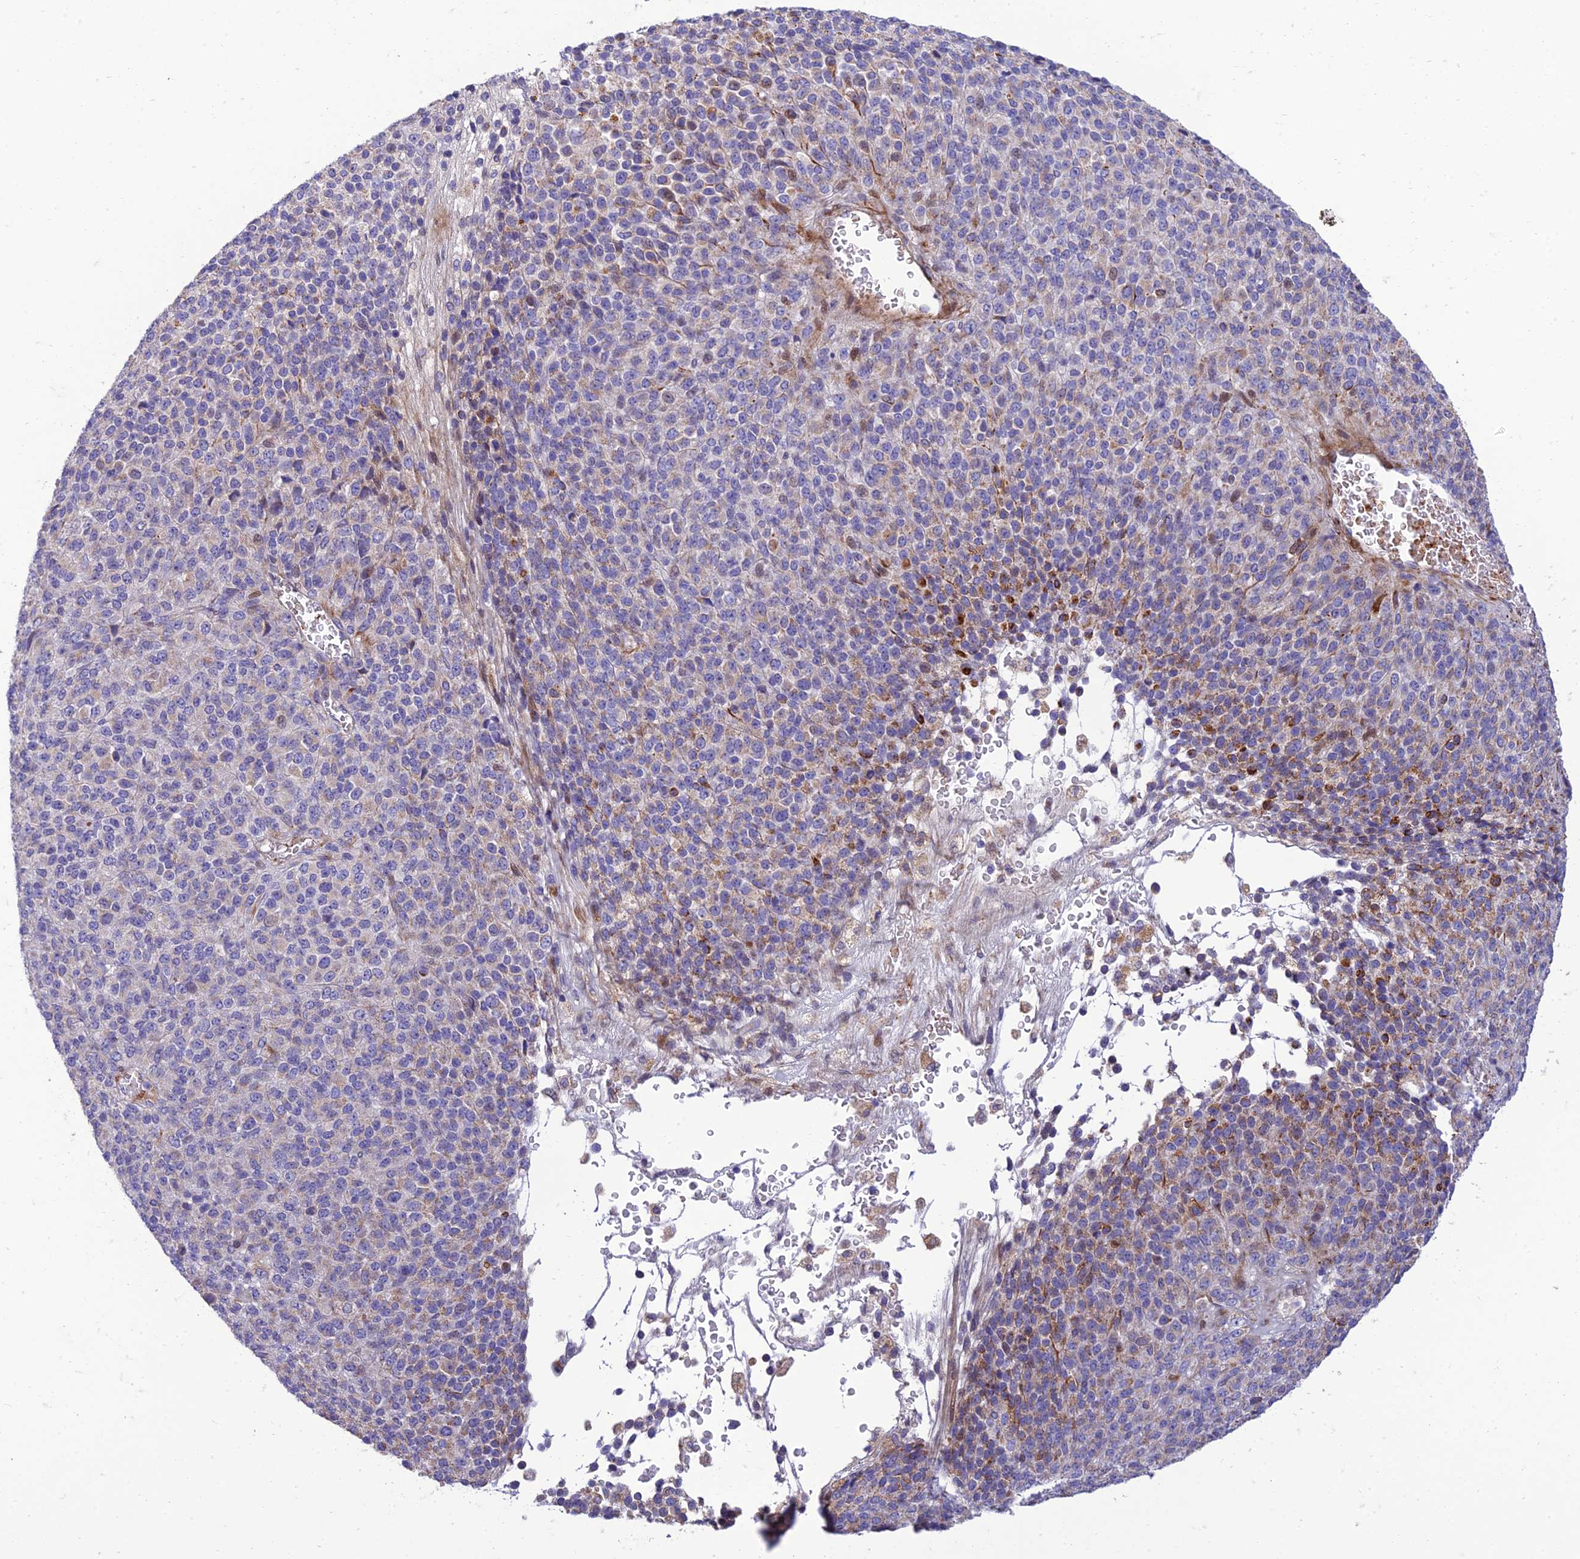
{"staining": {"intensity": "negative", "quantity": "none", "location": "none"}, "tissue": "melanoma", "cell_type": "Tumor cells", "image_type": "cancer", "snomed": [{"axis": "morphology", "description": "Malignant melanoma, Metastatic site"}, {"axis": "topography", "description": "Brain"}], "caption": "This is a micrograph of IHC staining of malignant melanoma (metastatic site), which shows no staining in tumor cells.", "gene": "SEL1L3", "patient": {"sex": "female", "age": 56}}